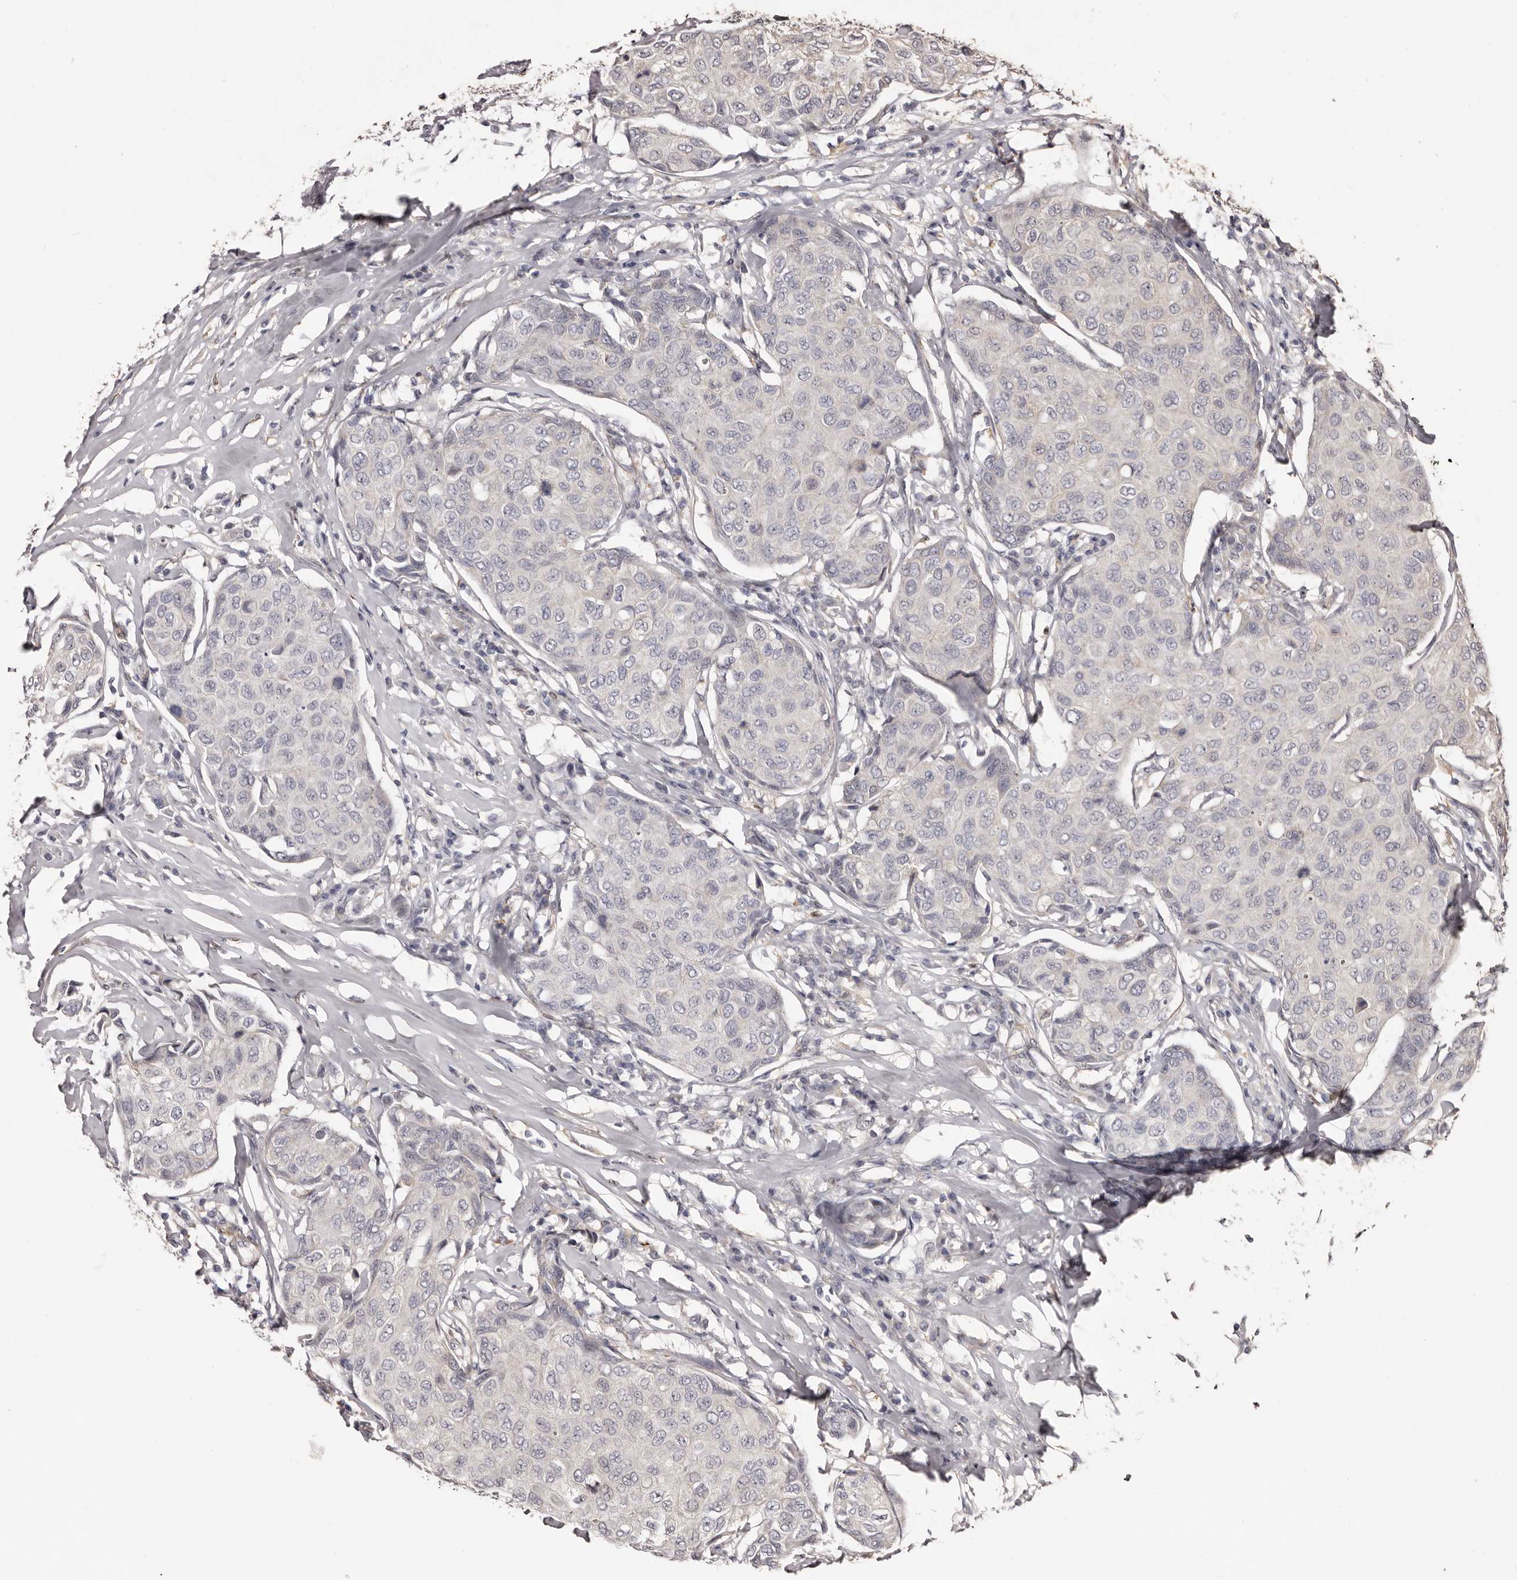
{"staining": {"intensity": "negative", "quantity": "none", "location": "none"}, "tissue": "breast cancer", "cell_type": "Tumor cells", "image_type": "cancer", "snomed": [{"axis": "morphology", "description": "Duct carcinoma"}, {"axis": "topography", "description": "Breast"}], "caption": "High power microscopy image of an immunohistochemistry image of invasive ductal carcinoma (breast), revealing no significant staining in tumor cells.", "gene": "ZCCHC7", "patient": {"sex": "female", "age": 80}}